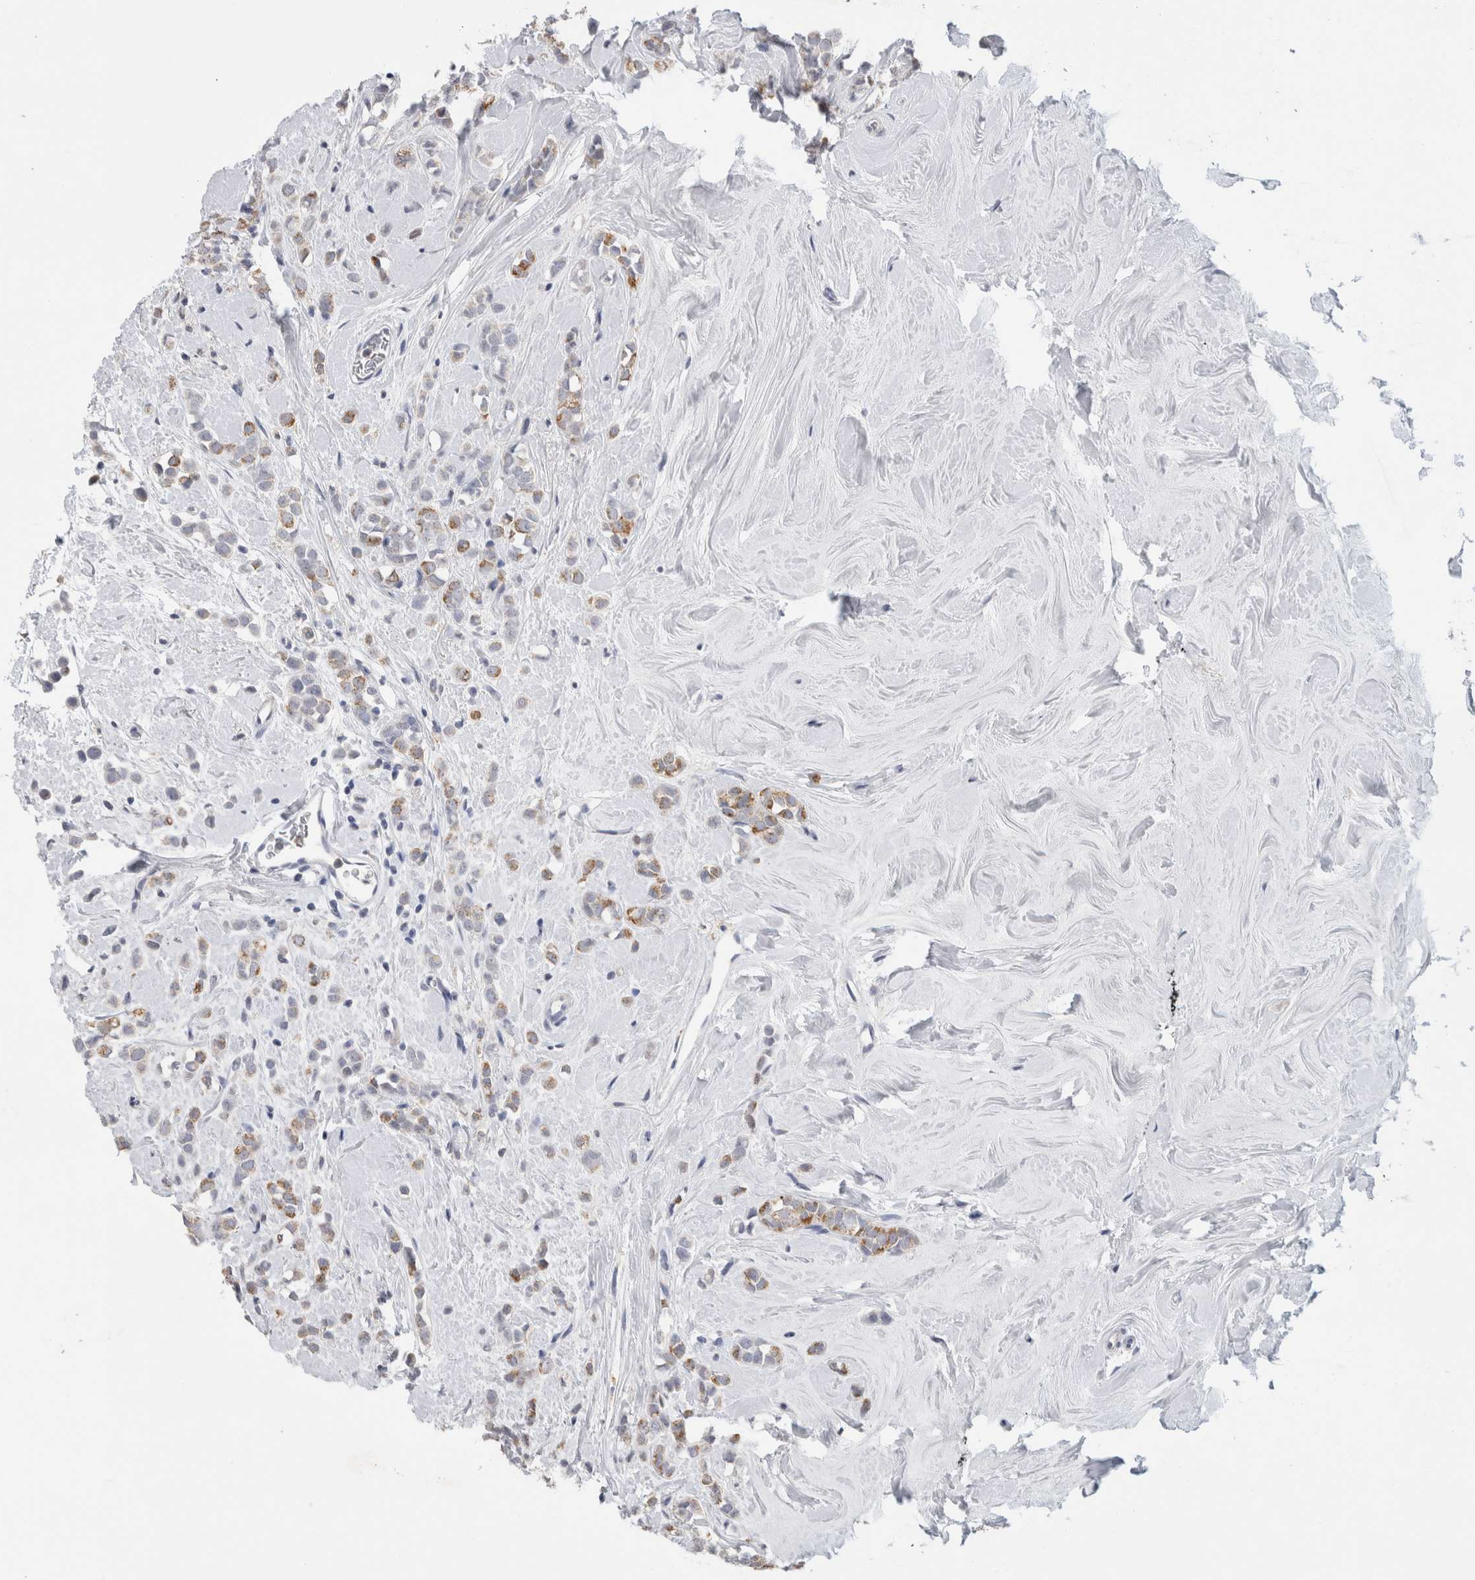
{"staining": {"intensity": "moderate", "quantity": "25%-75%", "location": "cytoplasmic/membranous"}, "tissue": "breast cancer", "cell_type": "Tumor cells", "image_type": "cancer", "snomed": [{"axis": "morphology", "description": "Lobular carcinoma"}, {"axis": "topography", "description": "Breast"}], "caption": "The image reveals immunohistochemical staining of breast cancer. There is moderate cytoplasmic/membranous expression is seen in approximately 25%-75% of tumor cells.", "gene": "CNTFR", "patient": {"sex": "female", "age": 47}}